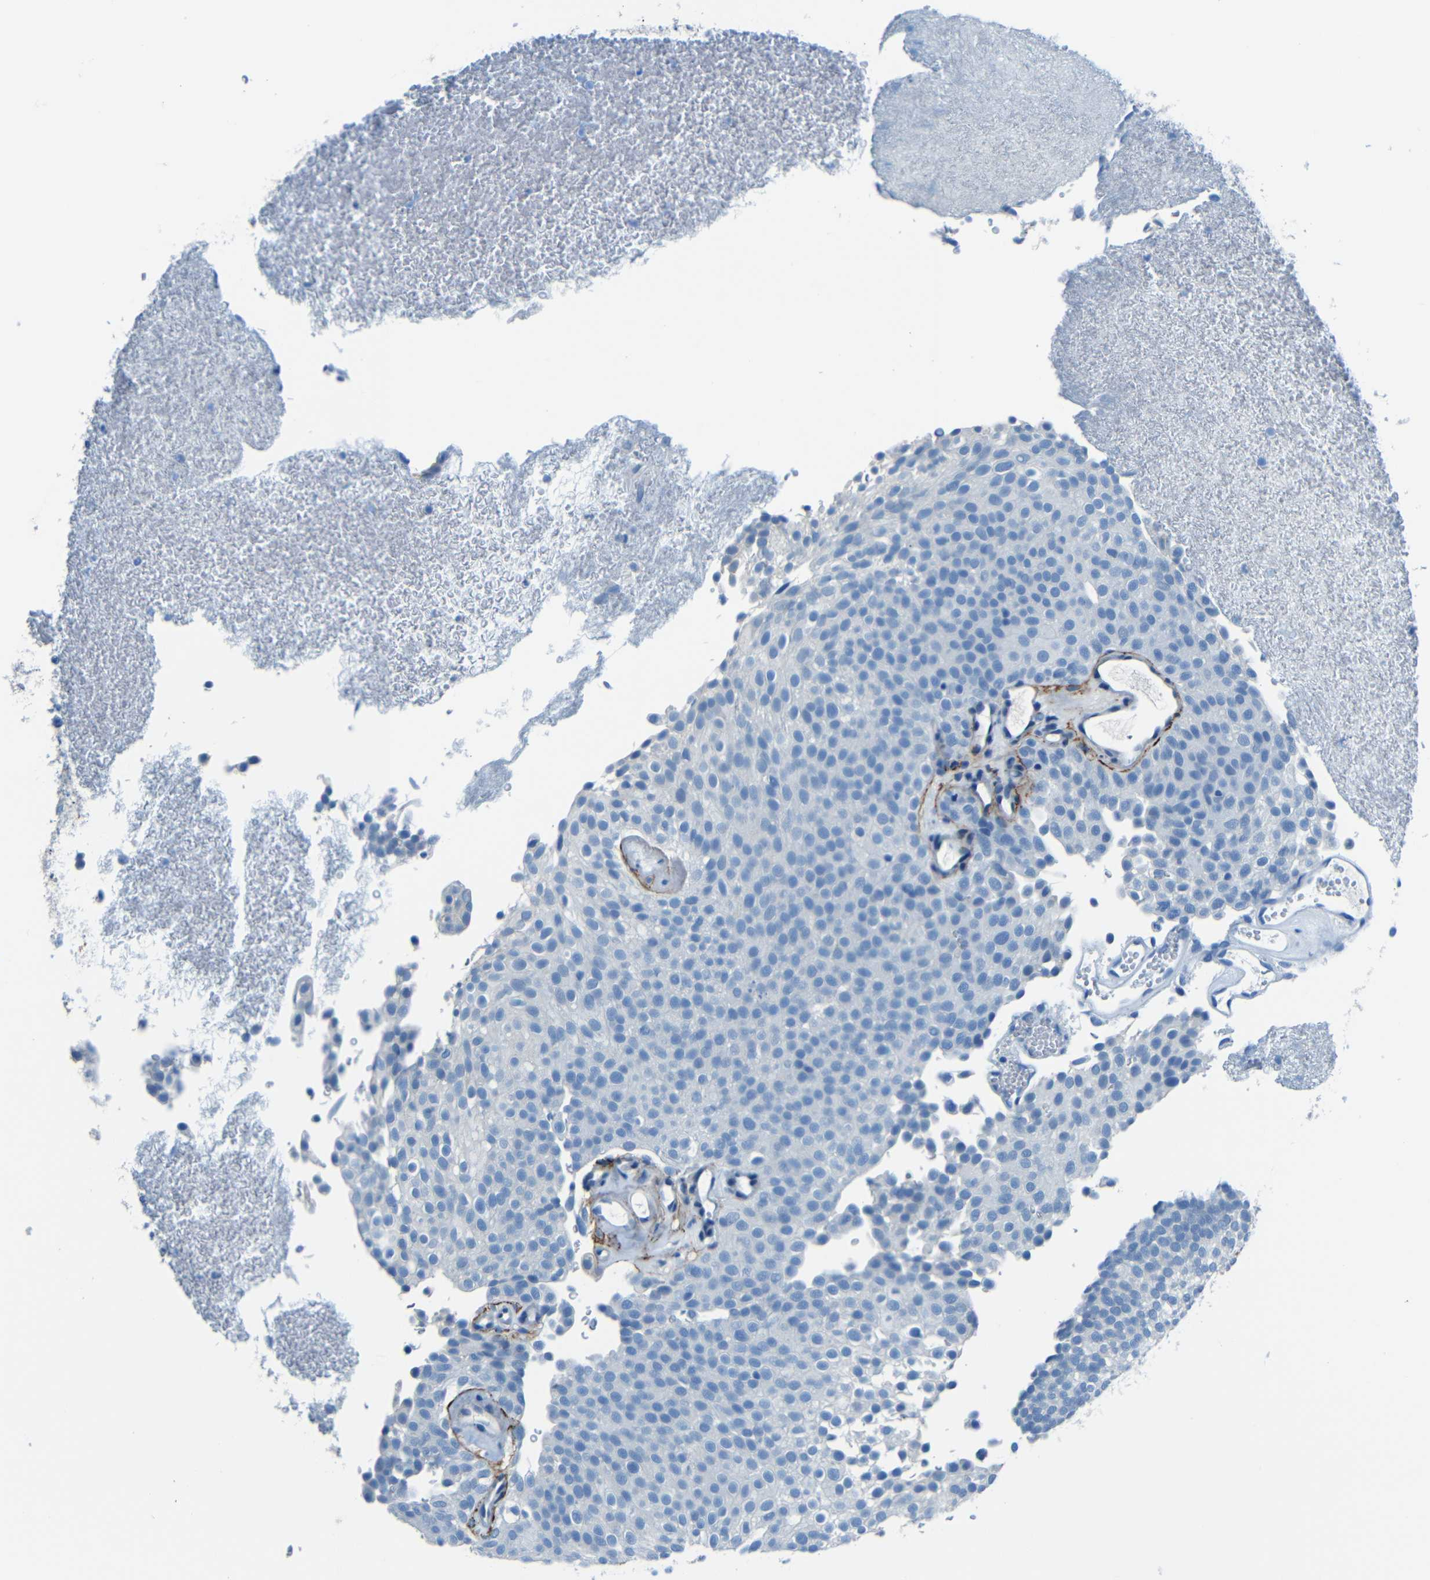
{"staining": {"intensity": "negative", "quantity": "none", "location": "none"}, "tissue": "urothelial cancer", "cell_type": "Tumor cells", "image_type": "cancer", "snomed": [{"axis": "morphology", "description": "Urothelial carcinoma, Low grade"}, {"axis": "topography", "description": "Urinary bladder"}], "caption": "Urothelial cancer was stained to show a protein in brown. There is no significant expression in tumor cells.", "gene": "FBN2", "patient": {"sex": "male", "age": 78}}